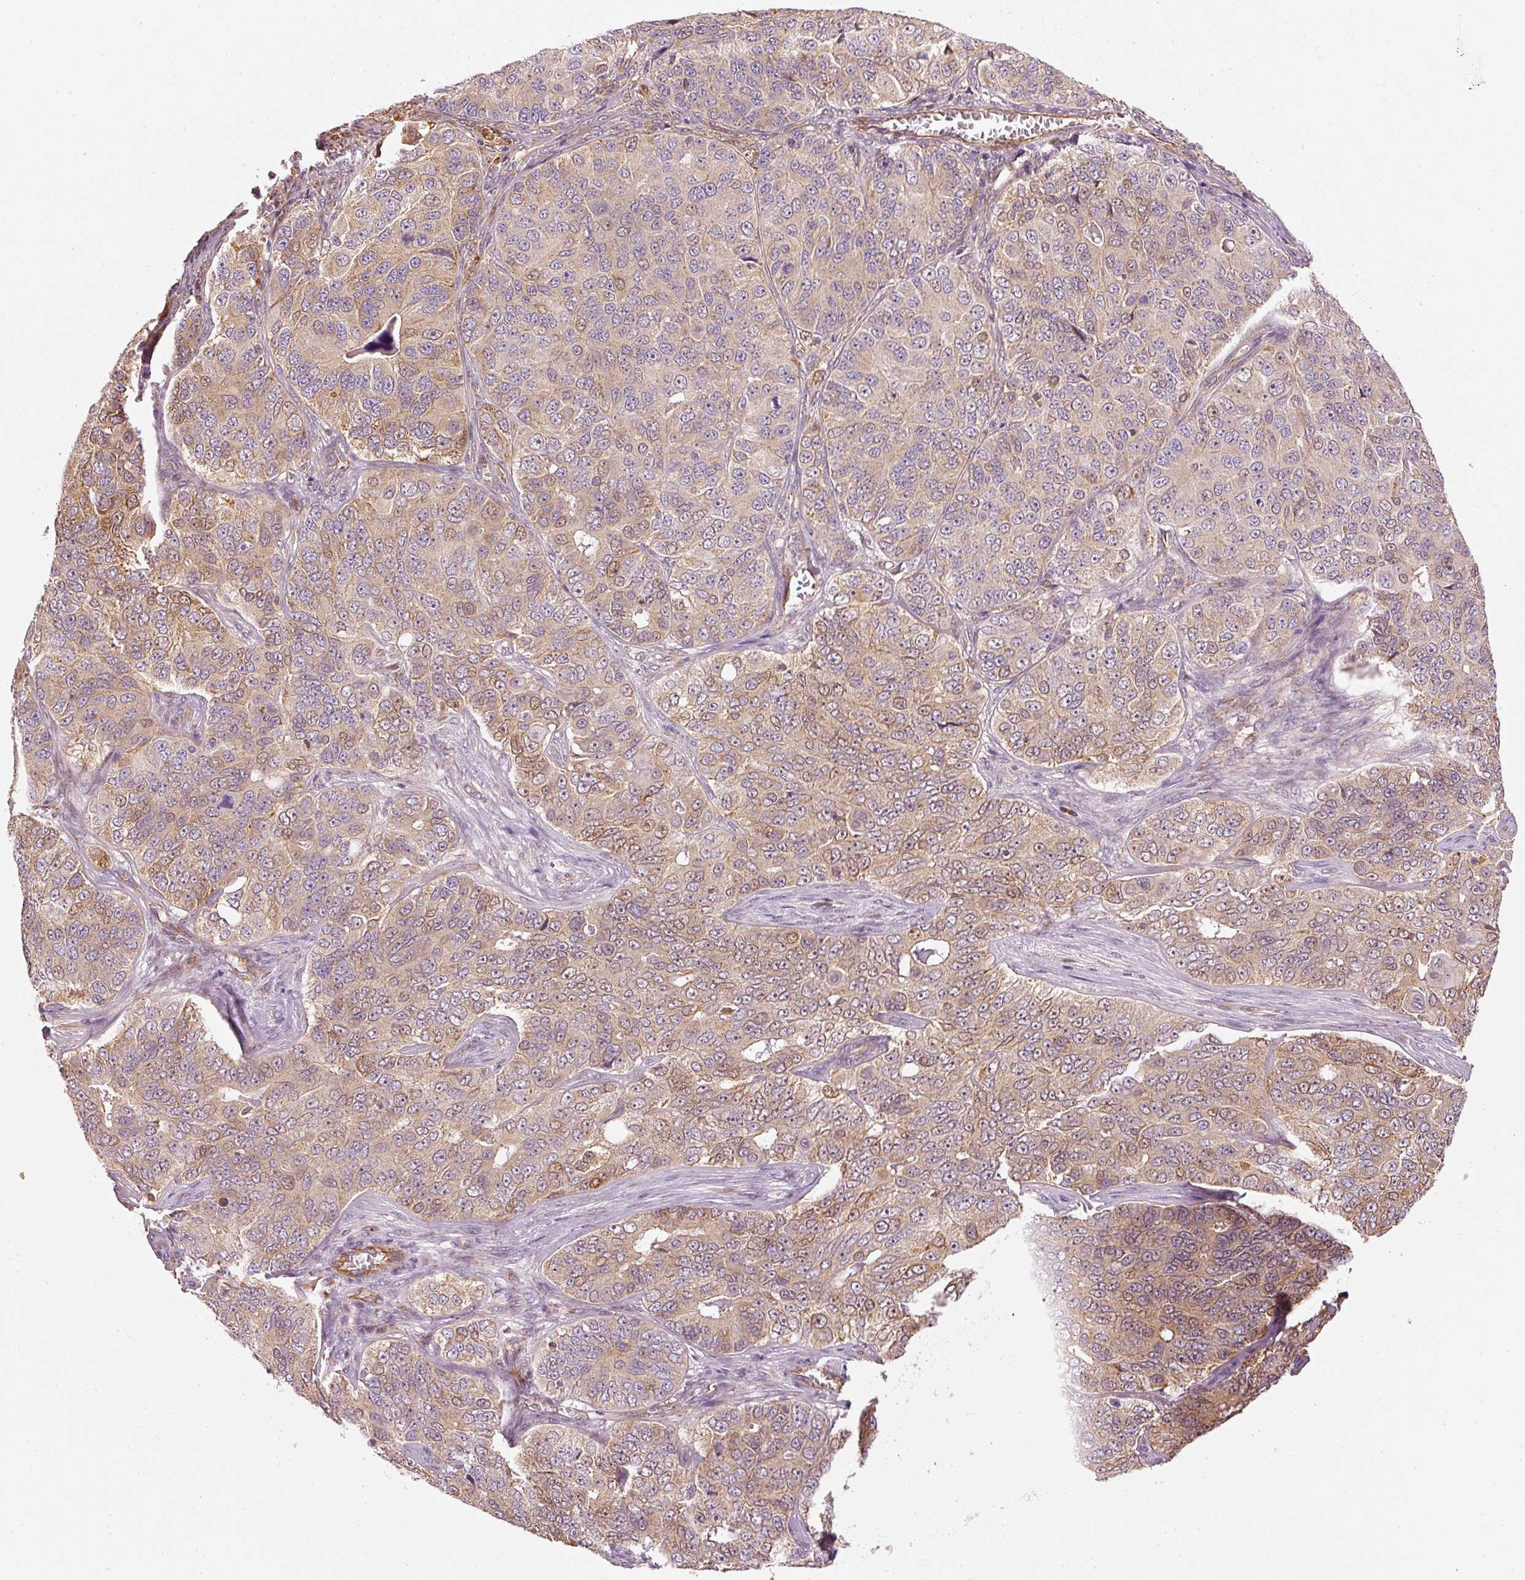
{"staining": {"intensity": "moderate", "quantity": "25%-75%", "location": "cytoplasmic/membranous"}, "tissue": "ovarian cancer", "cell_type": "Tumor cells", "image_type": "cancer", "snomed": [{"axis": "morphology", "description": "Carcinoma, endometroid"}, {"axis": "topography", "description": "Ovary"}], "caption": "A medium amount of moderate cytoplasmic/membranous staining is identified in approximately 25%-75% of tumor cells in ovarian cancer tissue.", "gene": "MTHFD1L", "patient": {"sex": "female", "age": 51}}